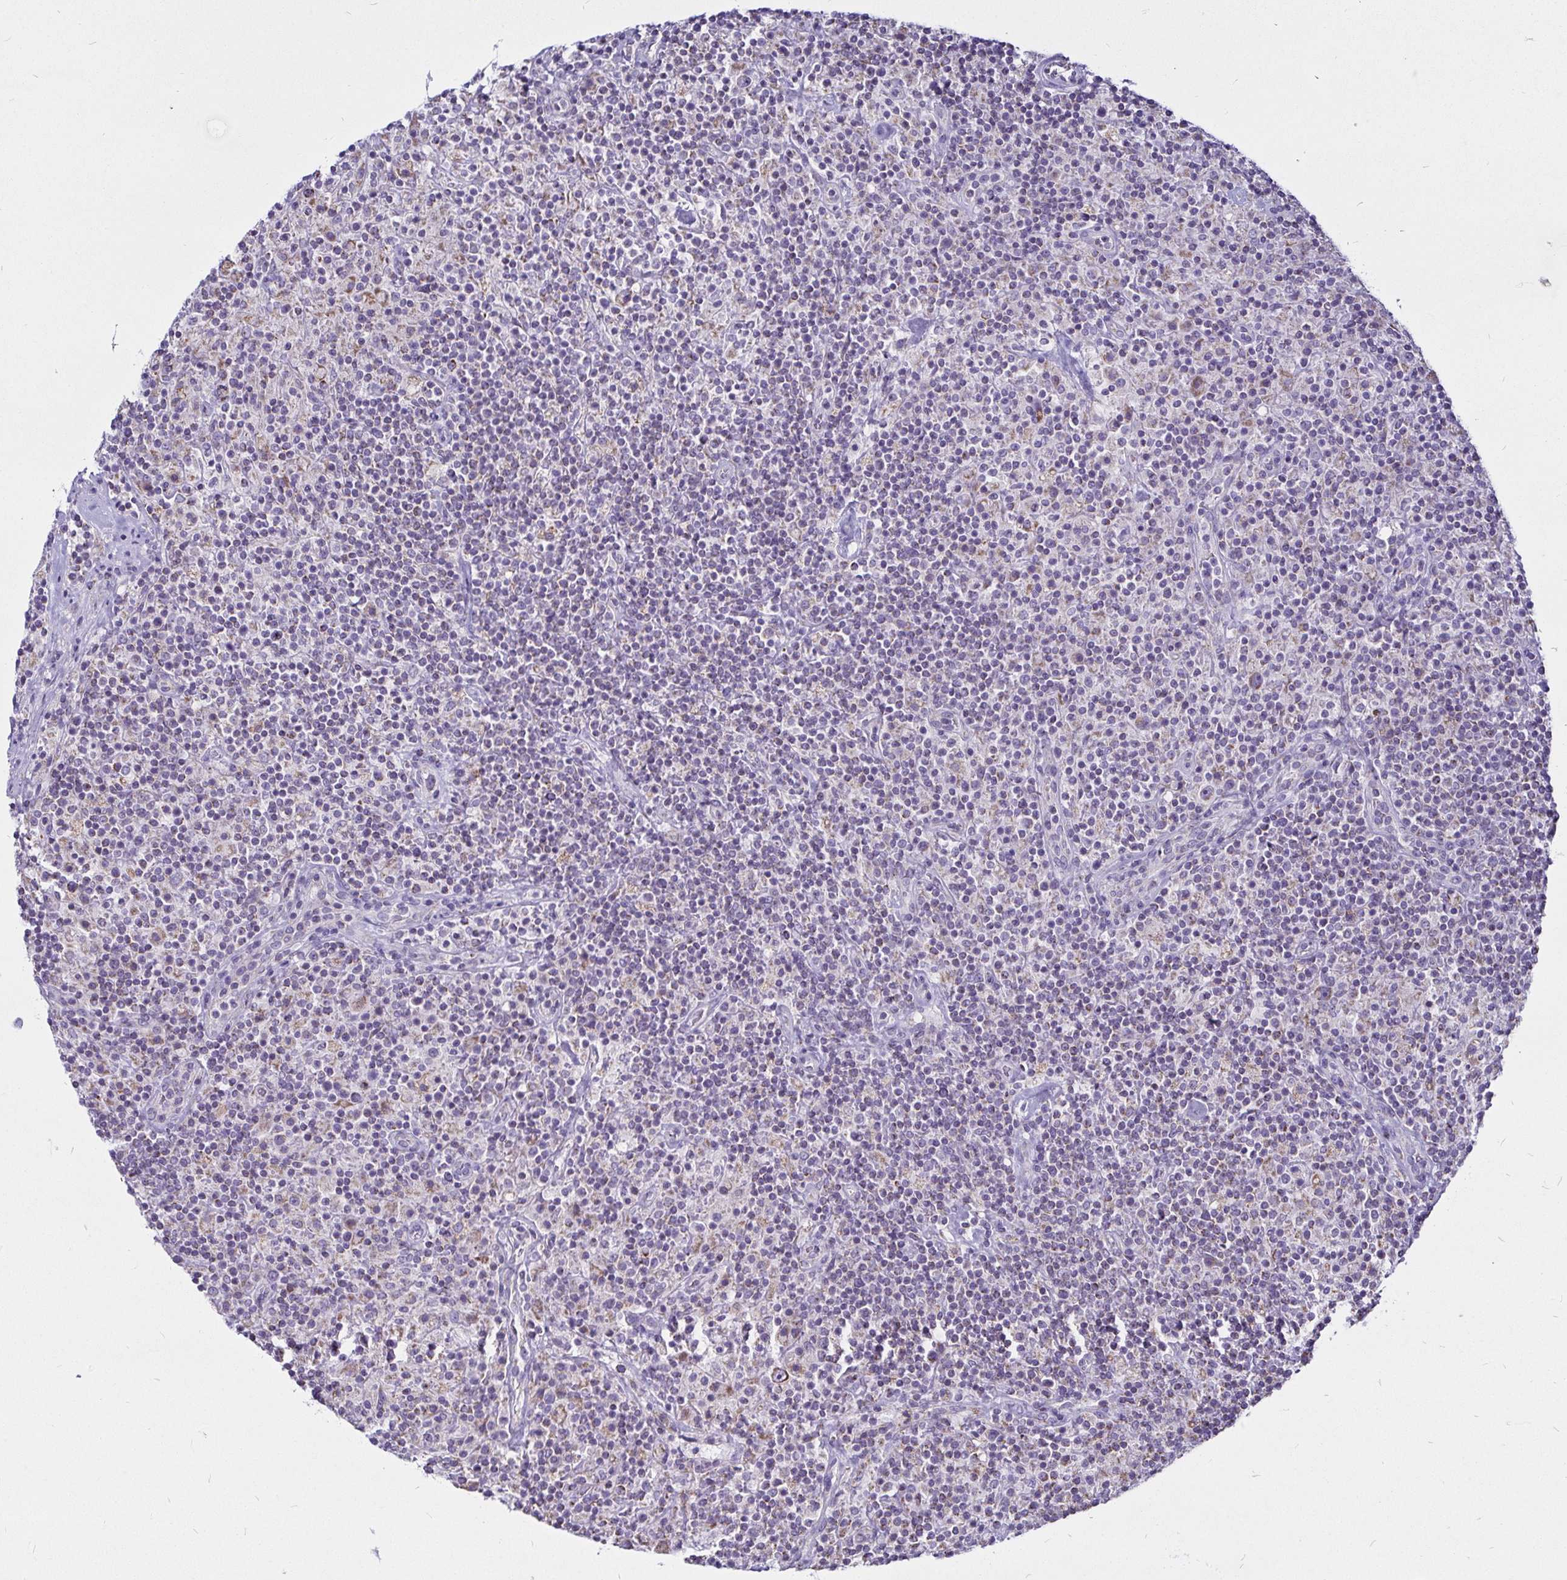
{"staining": {"intensity": "weak", "quantity": "25%-75%", "location": "cytoplasmic/membranous"}, "tissue": "lymphoma", "cell_type": "Tumor cells", "image_type": "cancer", "snomed": [{"axis": "morphology", "description": "Hodgkin's disease, NOS"}, {"axis": "topography", "description": "Lymph node"}], "caption": "The photomicrograph demonstrates staining of lymphoma, revealing weak cytoplasmic/membranous protein positivity (brown color) within tumor cells.", "gene": "PGAM2", "patient": {"sex": "male", "age": 70}}